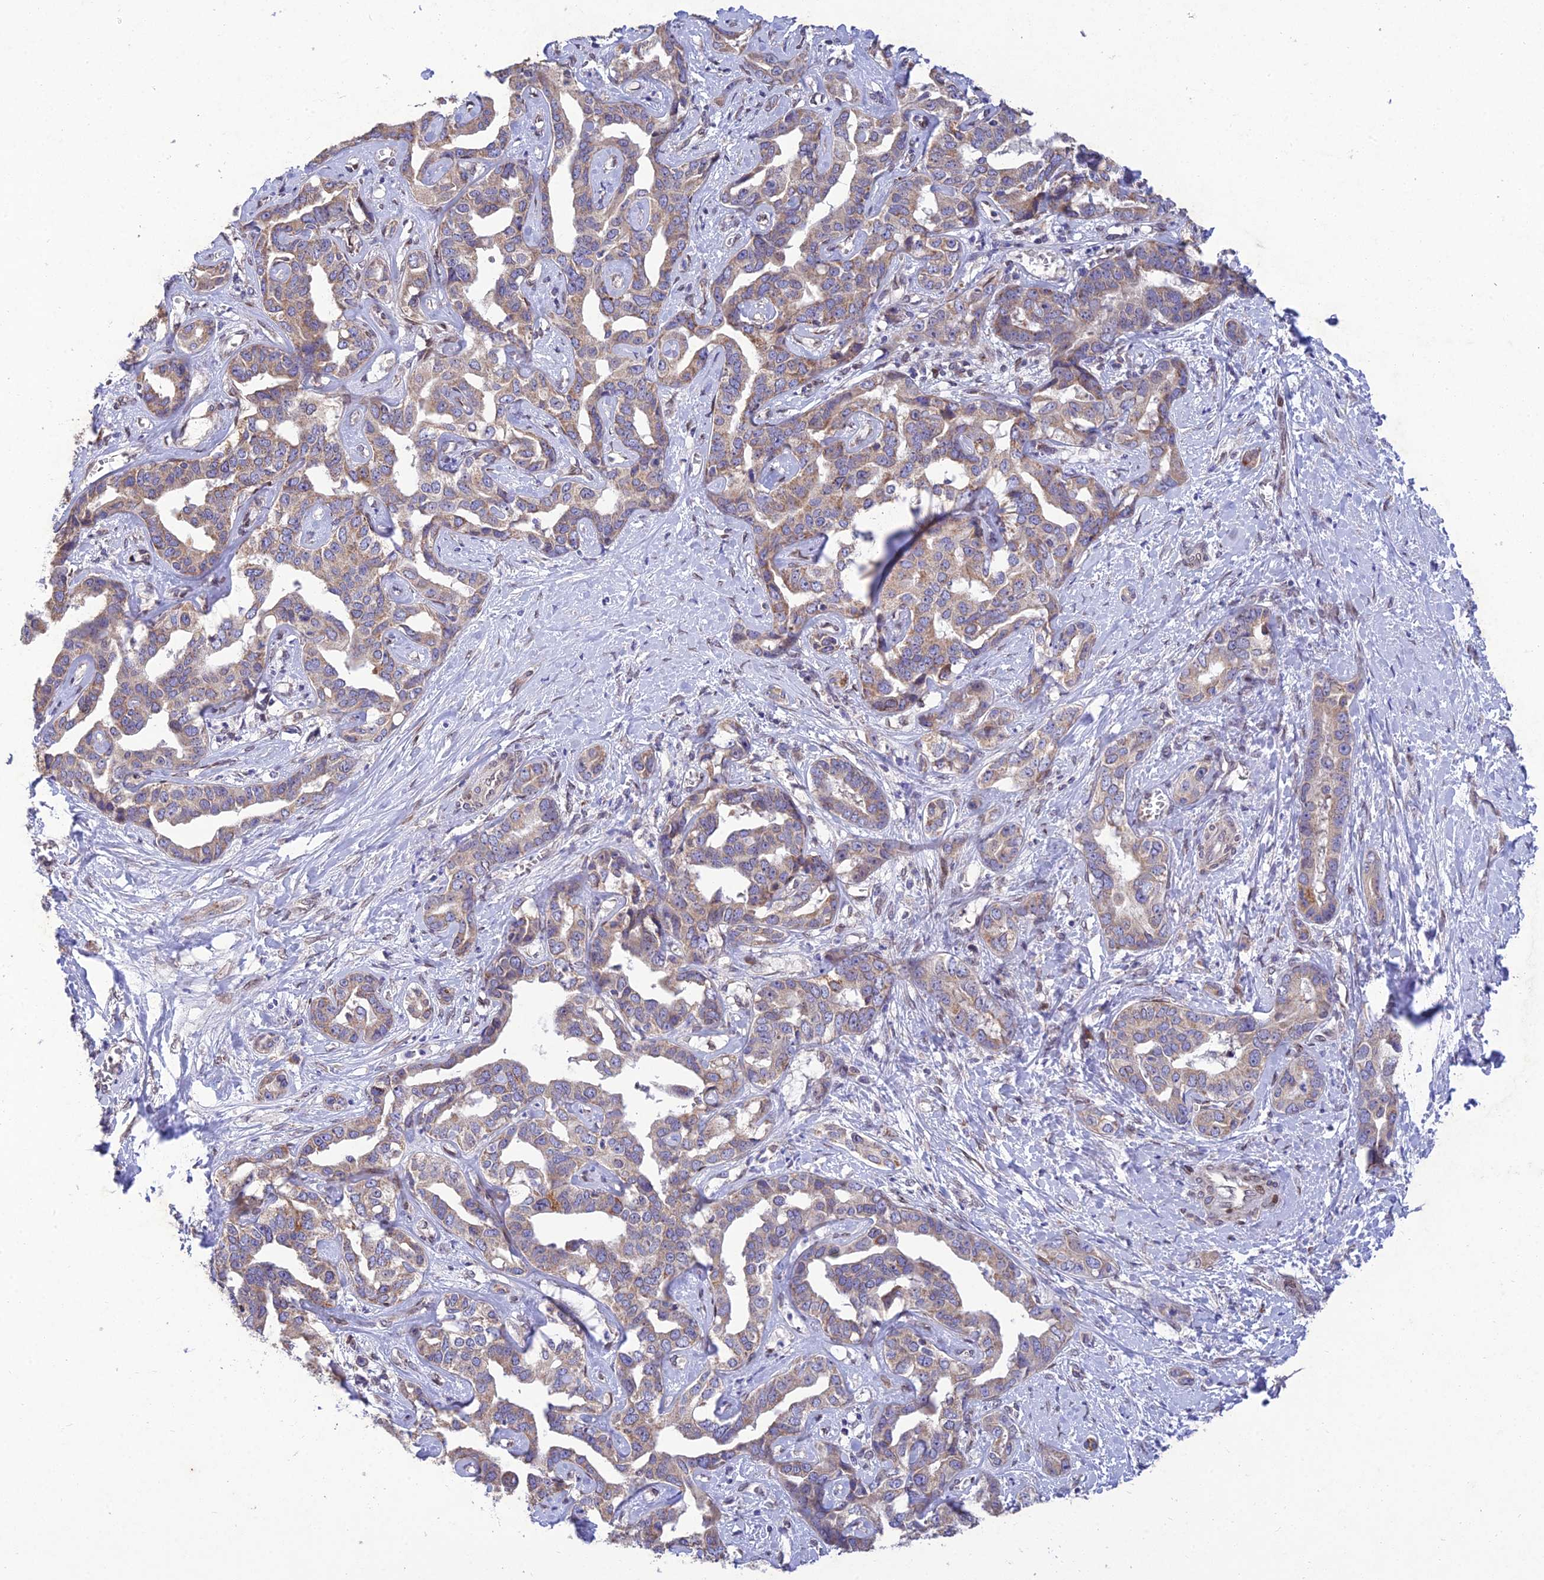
{"staining": {"intensity": "weak", "quantity": ">75%", "location": "cytoplasmic/membranous"}, "tissue": "liver cancer", "cell_type": "Tumor cells", "image_type": "cancer", "snomed": [{"axis": "morphology", "description": "Cholangiocarcinoma"}, {"axis": "topography", "description": "Liver"}], "caption": "Protein analysis of liver cancer (cholangiocarcinoma) tissue shows weak cytoplasmic/membranous staining in about >75% of tumor cells.", "gene": "MGAT2", "patient": {"sex": "male", "age": 59}}